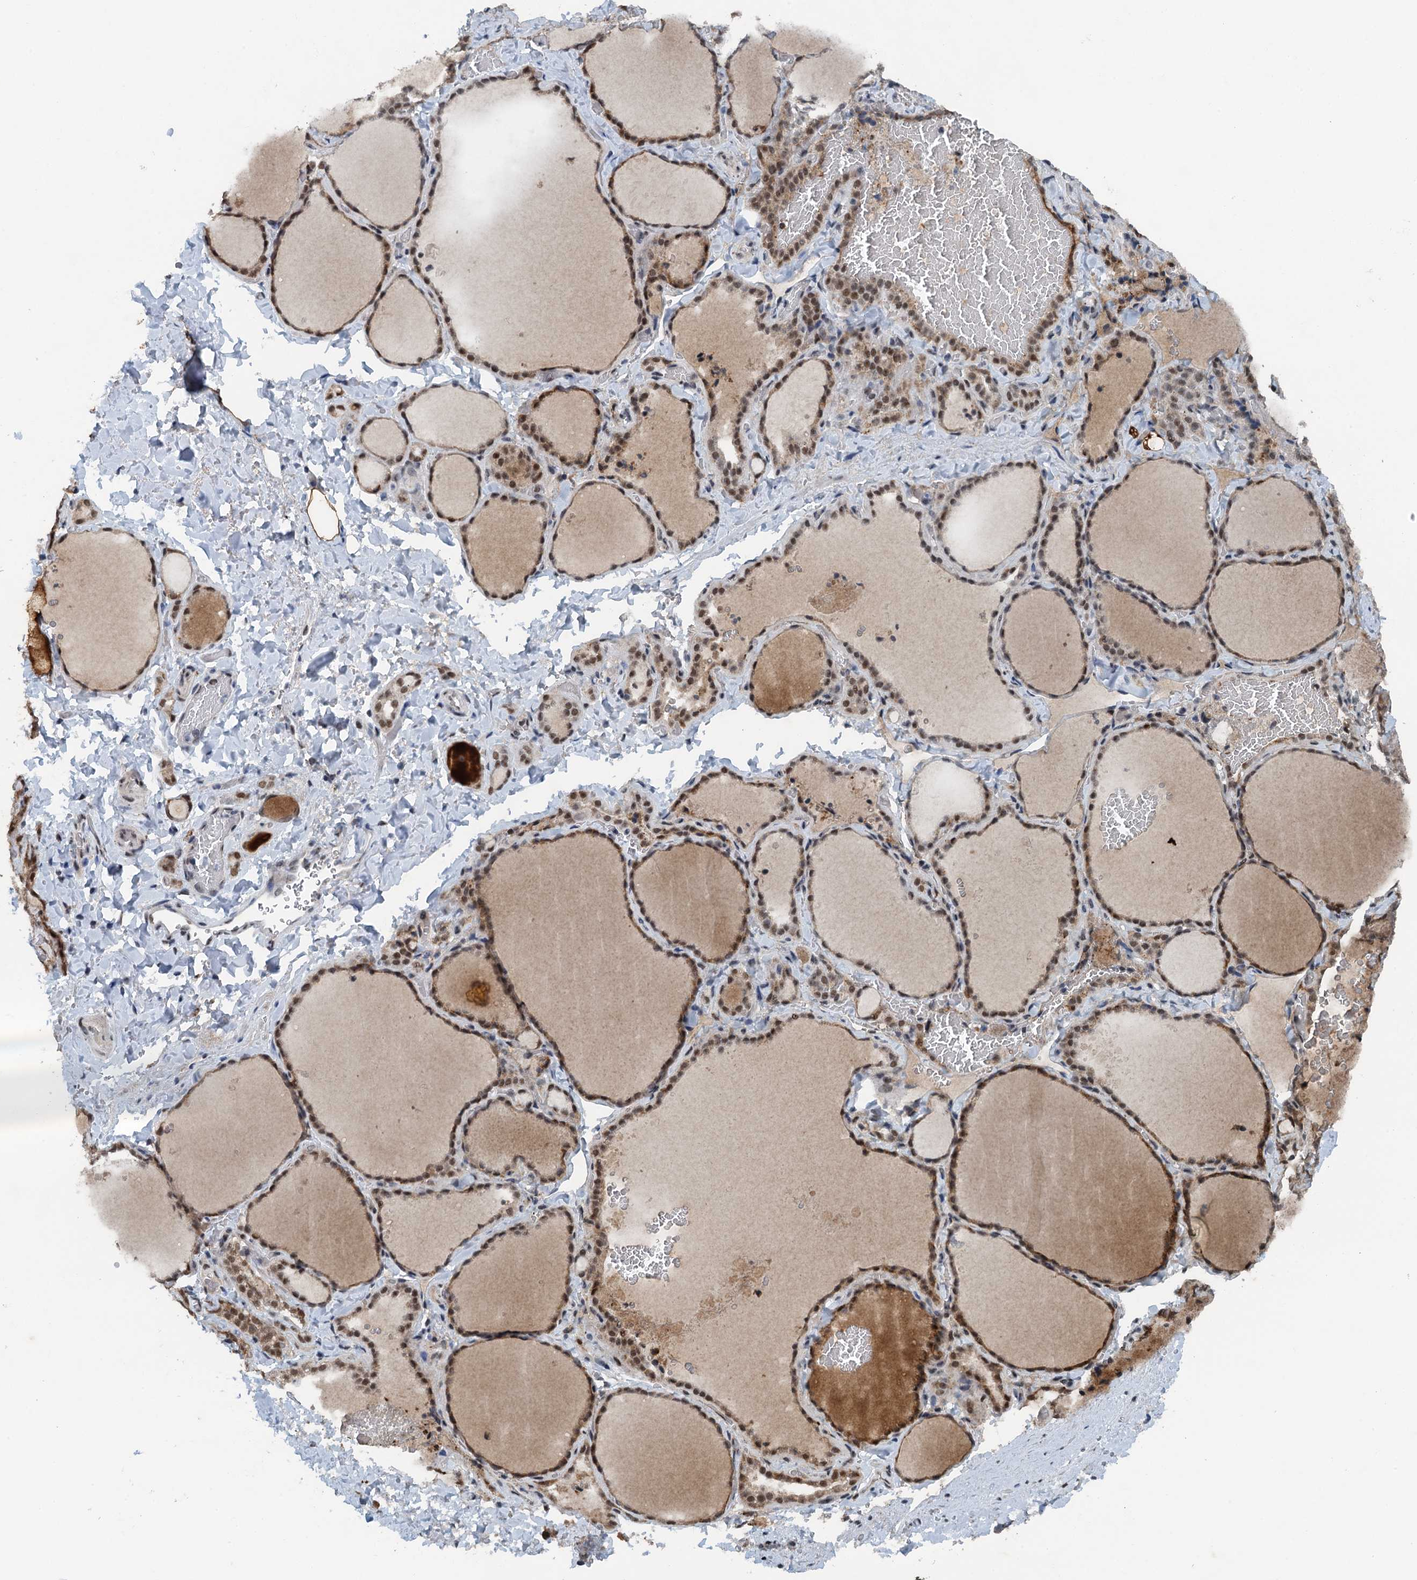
{"staining": {"intensity": "moderate", "quantity": ">75%", "location": "nuclear"}, "tissue": "thyroid gland", "cell_type": "Glandular cells", "image_type": "normal", "snomed": [{"axis": "morphology", "description": "Normal tissue, NOS"}, {"axis": "topography", "description": "Thyroid gland"}], "caption": "Moderate nuclear staining for a protein is present in approximately >75% of glandular cells of unremarkable thyroid gland using immunohistochemistry (IHC).", "gene": "MTA3", "patient": {"sex": "female", "age": 22}}